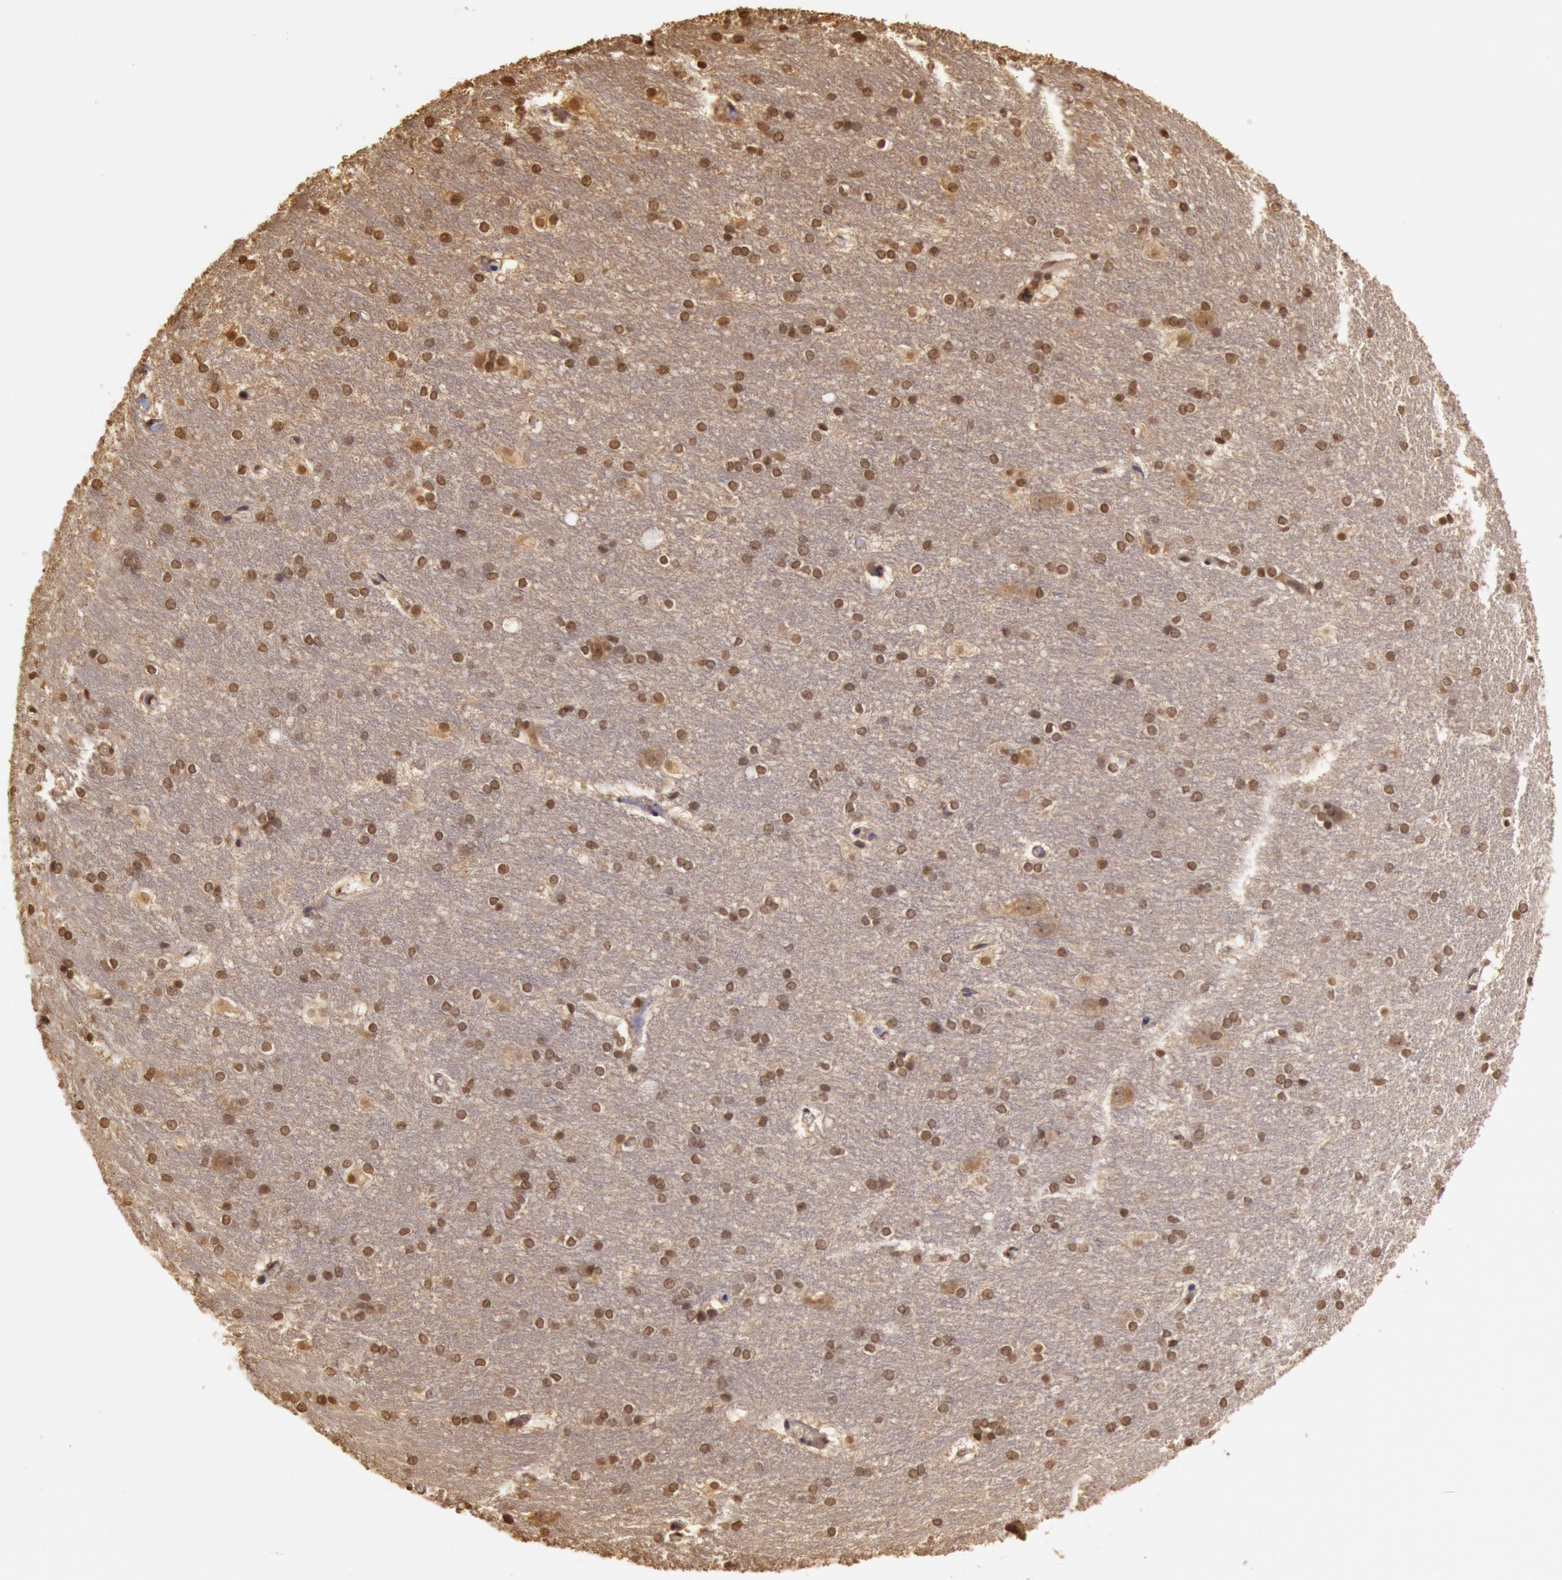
{"staining": {"intensity": "moderate", "quantity": ">75%", "location": "nuclear"}, "tissue": "hippocampus", "cell_type": "Glial cells", "image_type": "normal", "snomed": [{"axis": "morphology", "description": "Normal tissue, NOS"}, {"axis": "topography", "description": "Hippocampus"}], "caption": "Immunohistochemistry staining of normal hippocampus, which demonstrates medium levels of moderate nuclear expression in approximately >75% of glial cells indicating moderate nuclear protein expression. The staining was performed using DAB (brown) for protein detection and nuclei were counterstained in hematoxylin (blue).", "gene": "SOD1", "patient": {"sex": "male", "age": 45}}